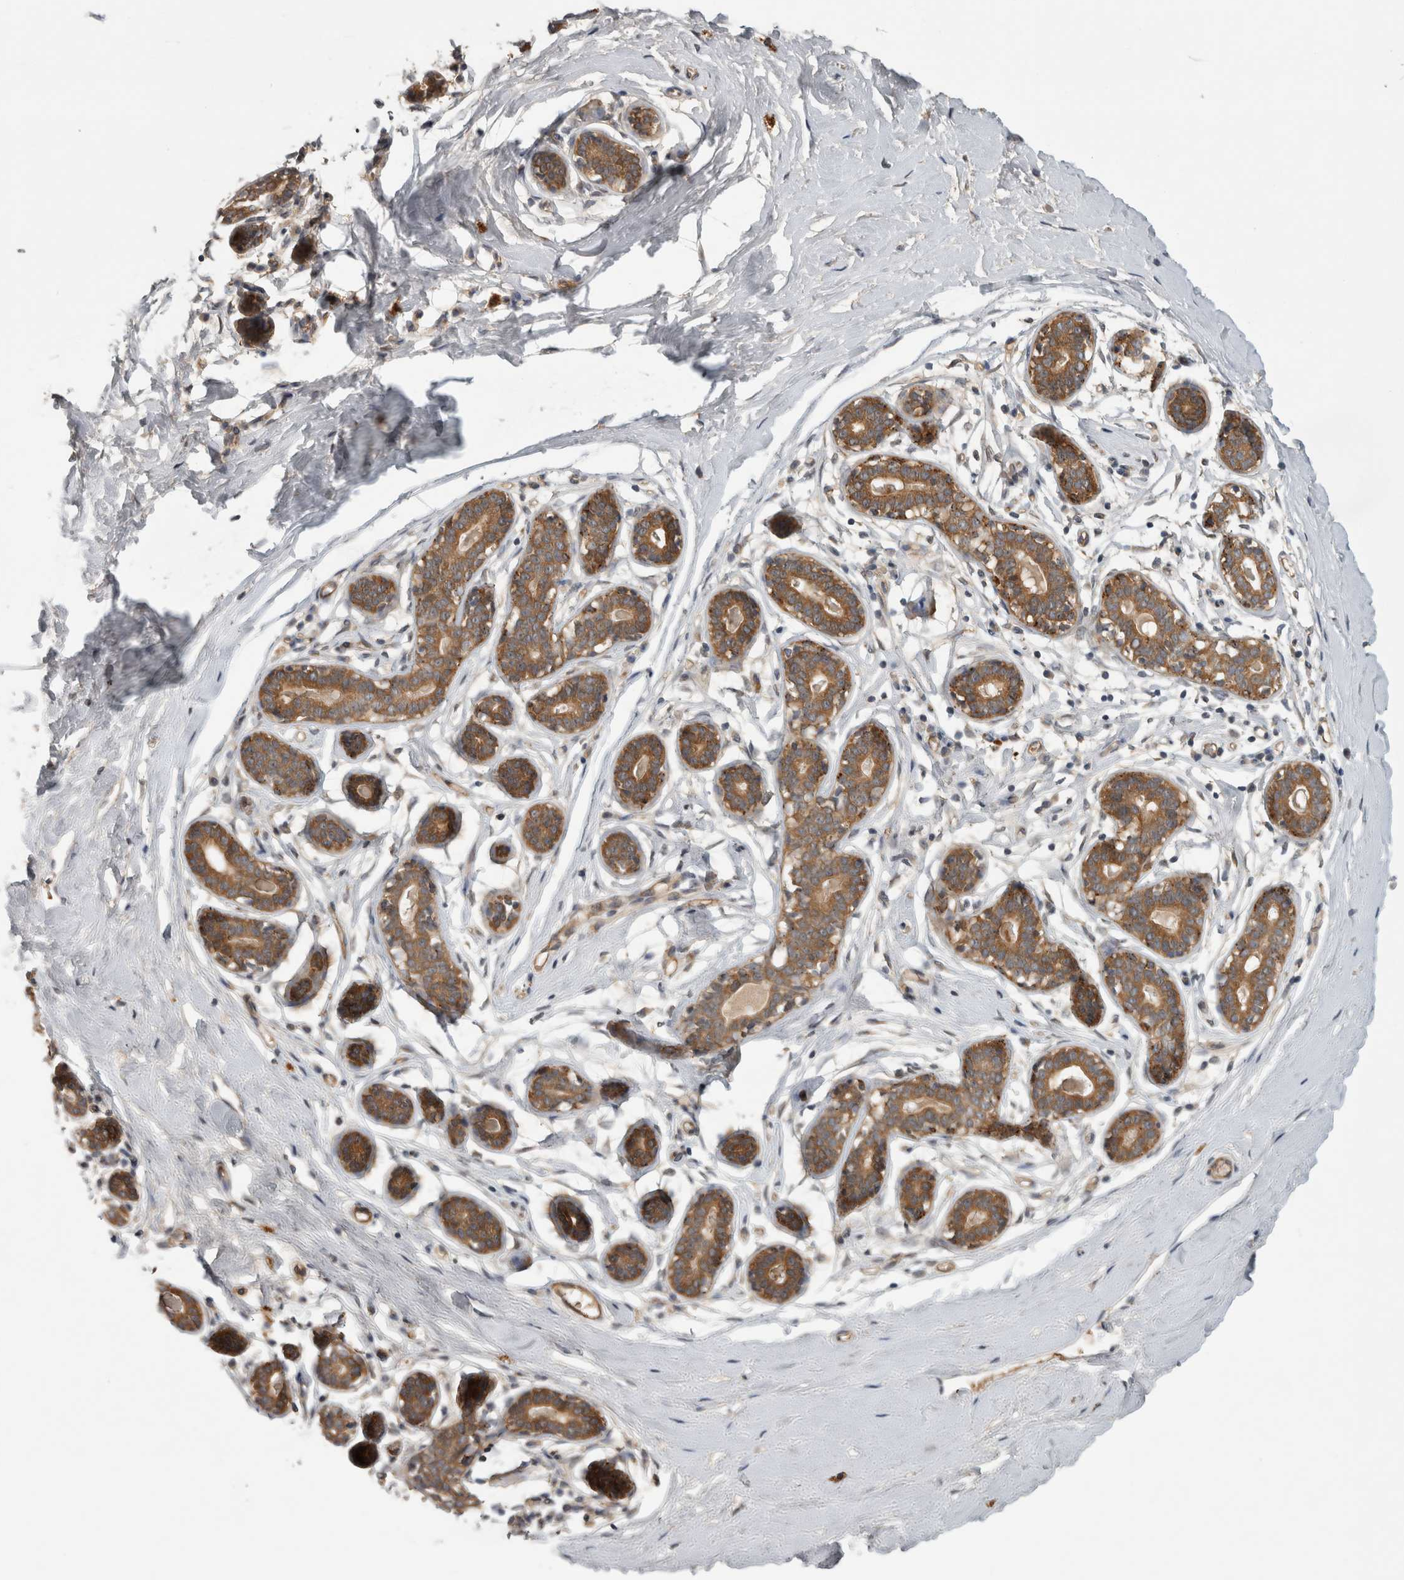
{"staining": {"intensity": "moderate", "quantity": "<25%", "location": "cytoplasmic/membranous"}, "tissue": "breast", "cell_type": "Adipocytes", "image_type": "normal", "snomed": [{"axis": "morphology", "description": "Normal tissue, NOS"}, {"axis": "topography", "description": "Breast"}], "caption": "Immunohistochemistry (IHC) image of normal breast: breast stained using immunohistochemistry (IHC) displays low levels of moderate protein expression localized specifically in the cytoplasmic/membranous of adipocytes, appearing as a cytoplasmic/membranous brown color.", "gene": "TRMT61B", "patient": {"sex": "female", "age": 23}}